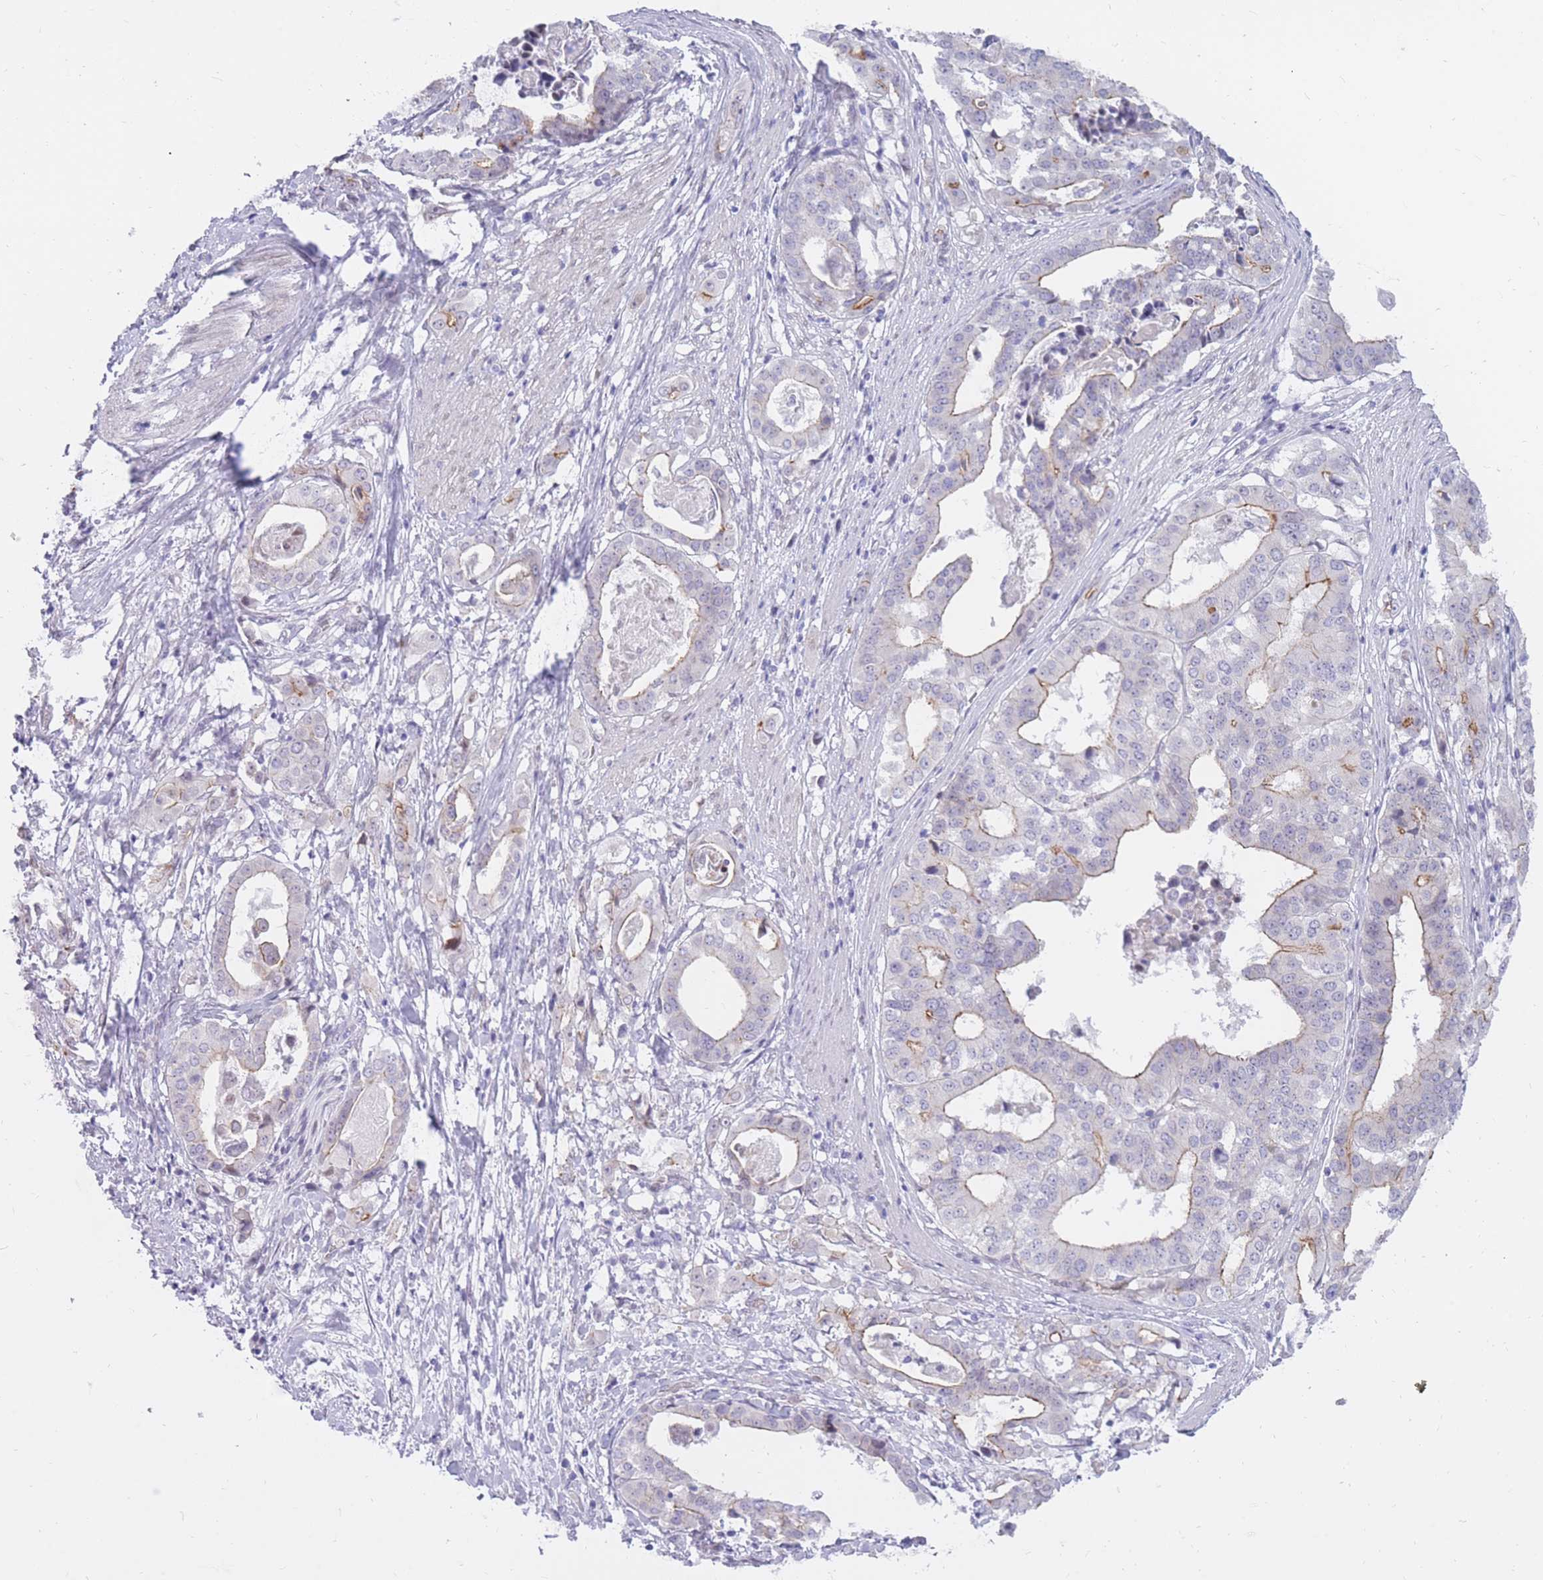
{"staining": {"intensity": "negative", "quantity": "none", "location": "none"}, "tissue": "stomach cancer", "cell_type": "Tumor cells", "image_type": "cancer", "snomed": [{"axis": "morphology", "description": "Adenocarcinoma, NOS"}, {"axis": "topography", "description": "Stomach"}], "caption": "Tumor cells show no significant protein expression in stomach cancer. (Brightfield microscopy of DAB IHC at high magnification).", "gene": "HOOK2", "patient": {"sex": "male", "age": 48}}